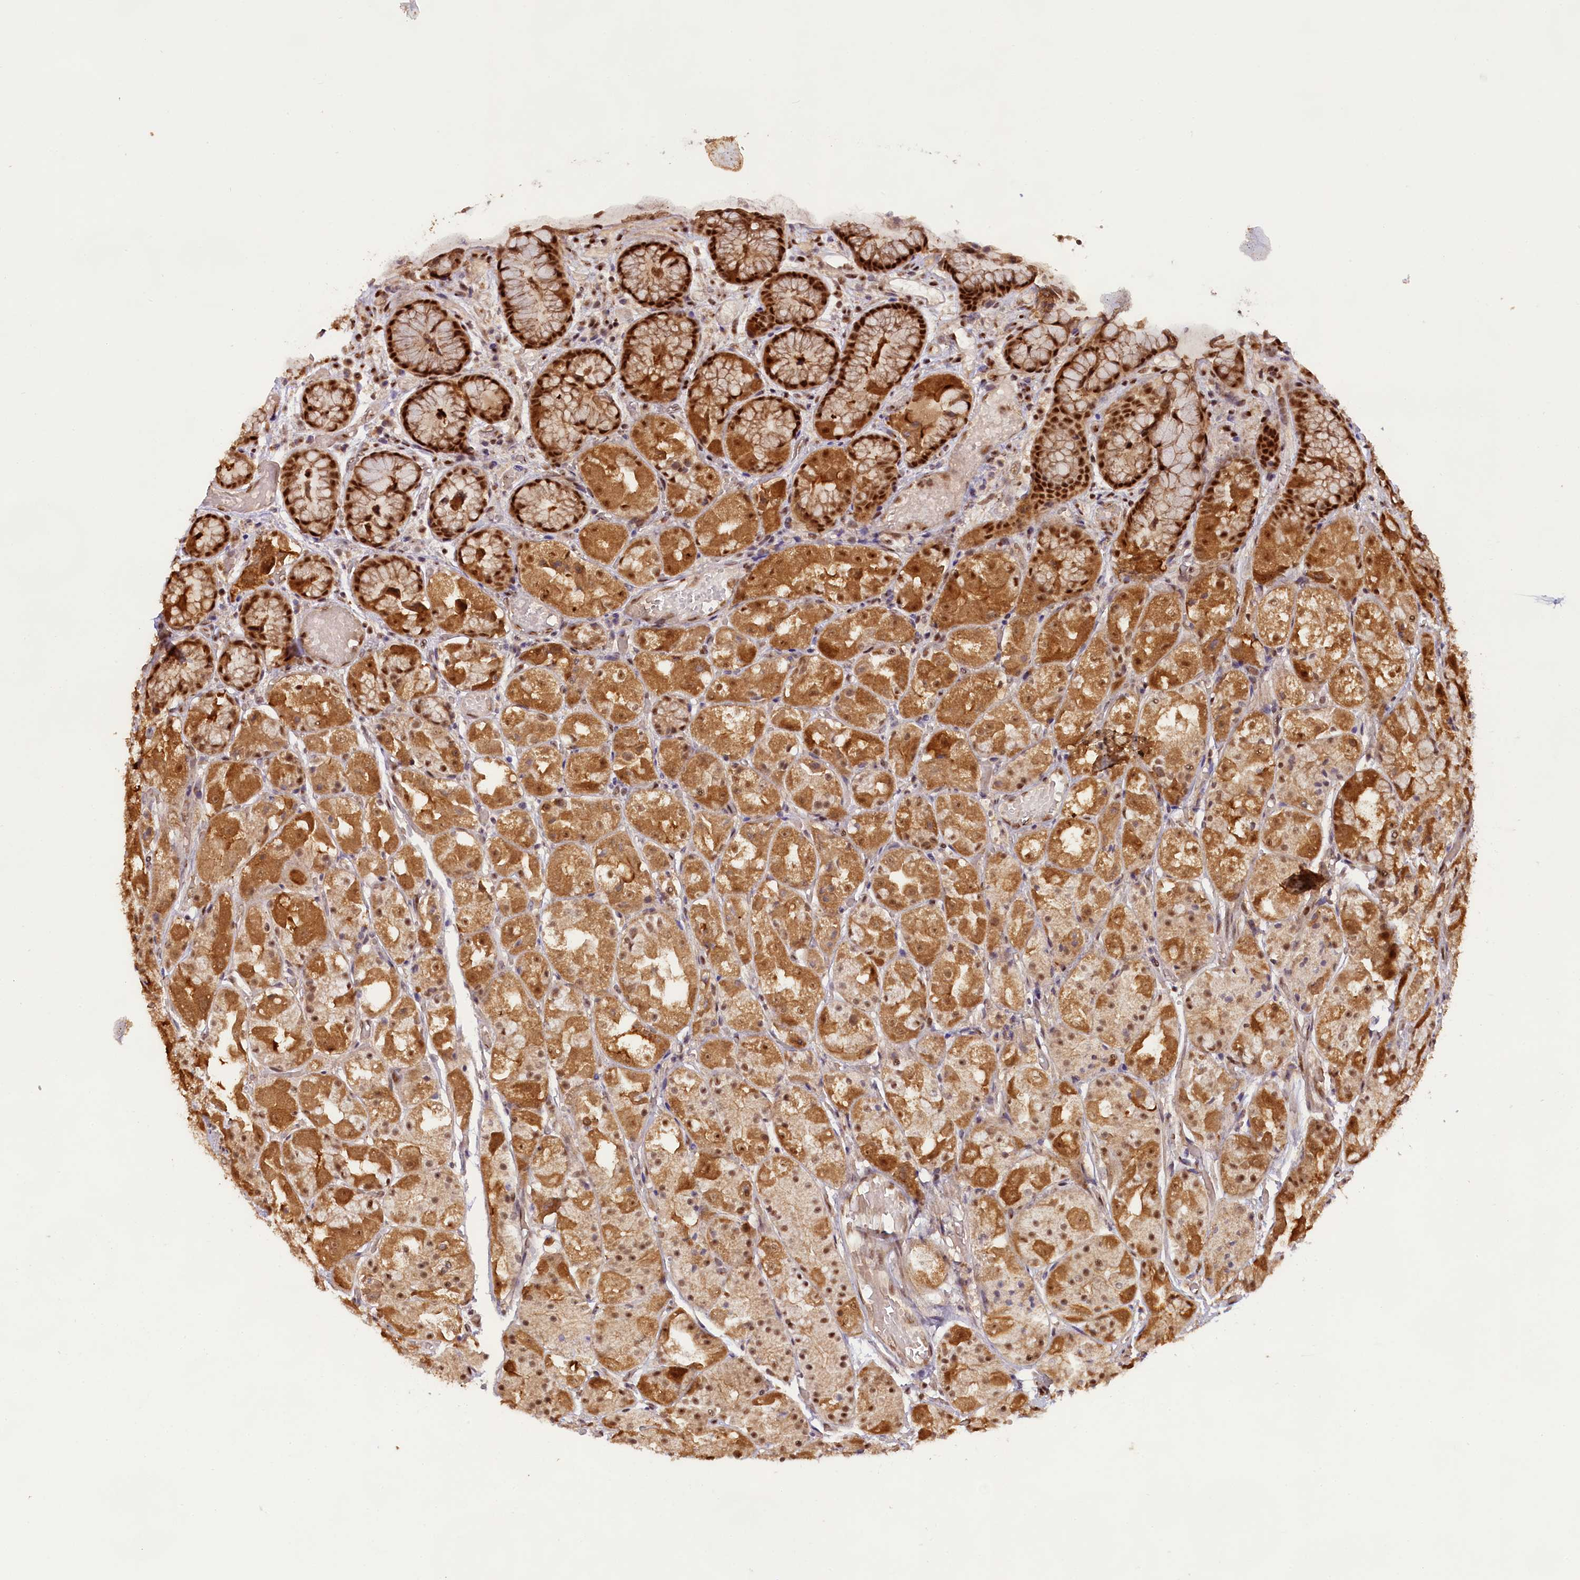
{"staining": {"intensity": "moderate", "quantity": ">75%", "location": "cytoplasmic/membranous,nuclear"}, "tissue": "stomach", "cell_type": "Glandular cells", "image_type": "normal", "snomed": [{"axis": "morphology", "description": "Normal tissue, NOS"}, {"axis": "topography", "description": "Stomach, upper"}], "caption": "Protein staining of normal stomach demonstrates moderate cytoplasmic/membranous,nuclear expression in about >75% of glandular cells.", "gene": "CARD8", "patient": {"sex": "male", "age": 72}}